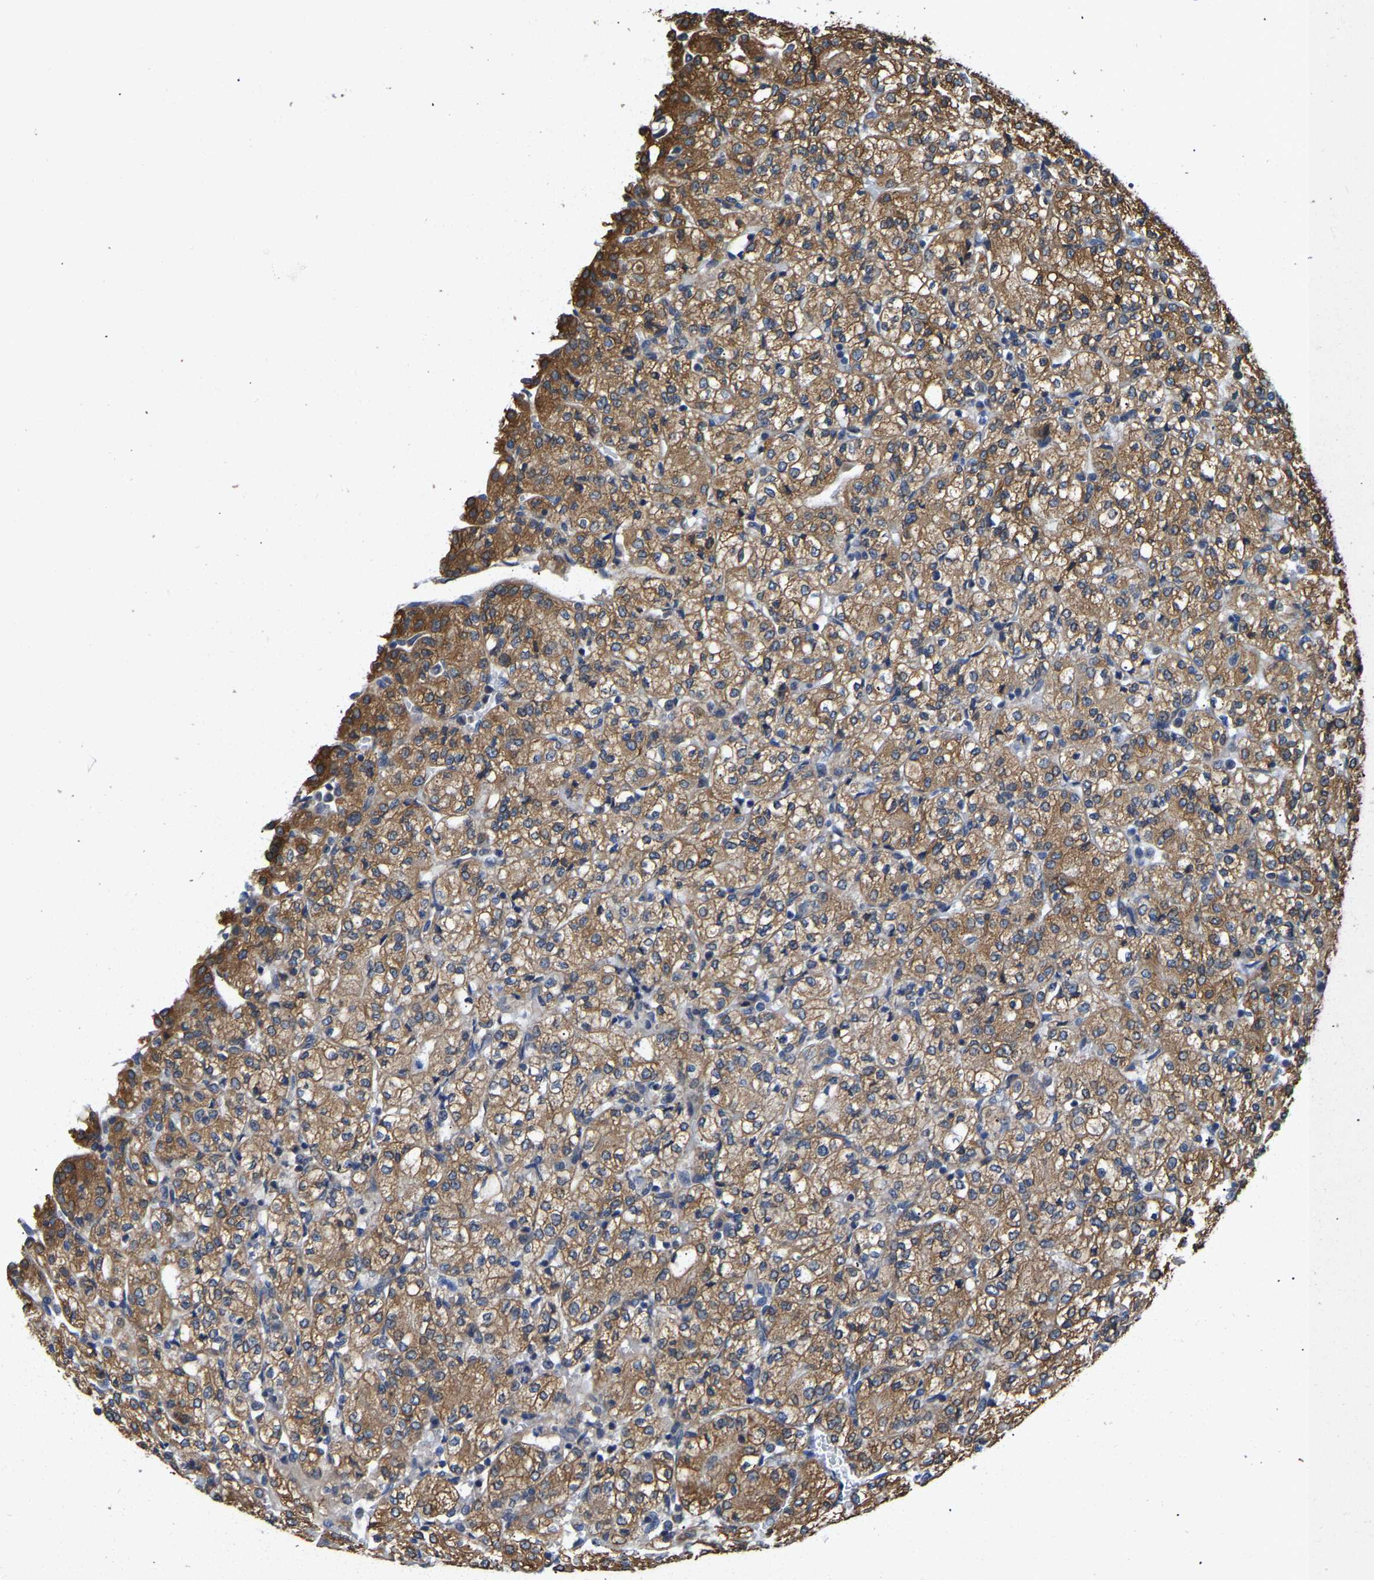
{"staining": {"intensity": "moderate", "quantity": ">75%", "location": "cytoplasmic/membranous"}, "tissue": "renal cancer", "cell_type": "Tumor cells", "image_type": "cancer", "snomed": [{"axis": "morphology", "description": "Adenocarcinoma, NOS"}, {"axis": "topography", "description": "Kidney"}], "caption": "Protein expression analysis of human adenocarcinoma (renal) reveals moderate cytoplasmic/membranous positivity in about >75% of tumor cells.", "gene": "ARL6IP5", "patient": {"sex": "male", "age": 77}}